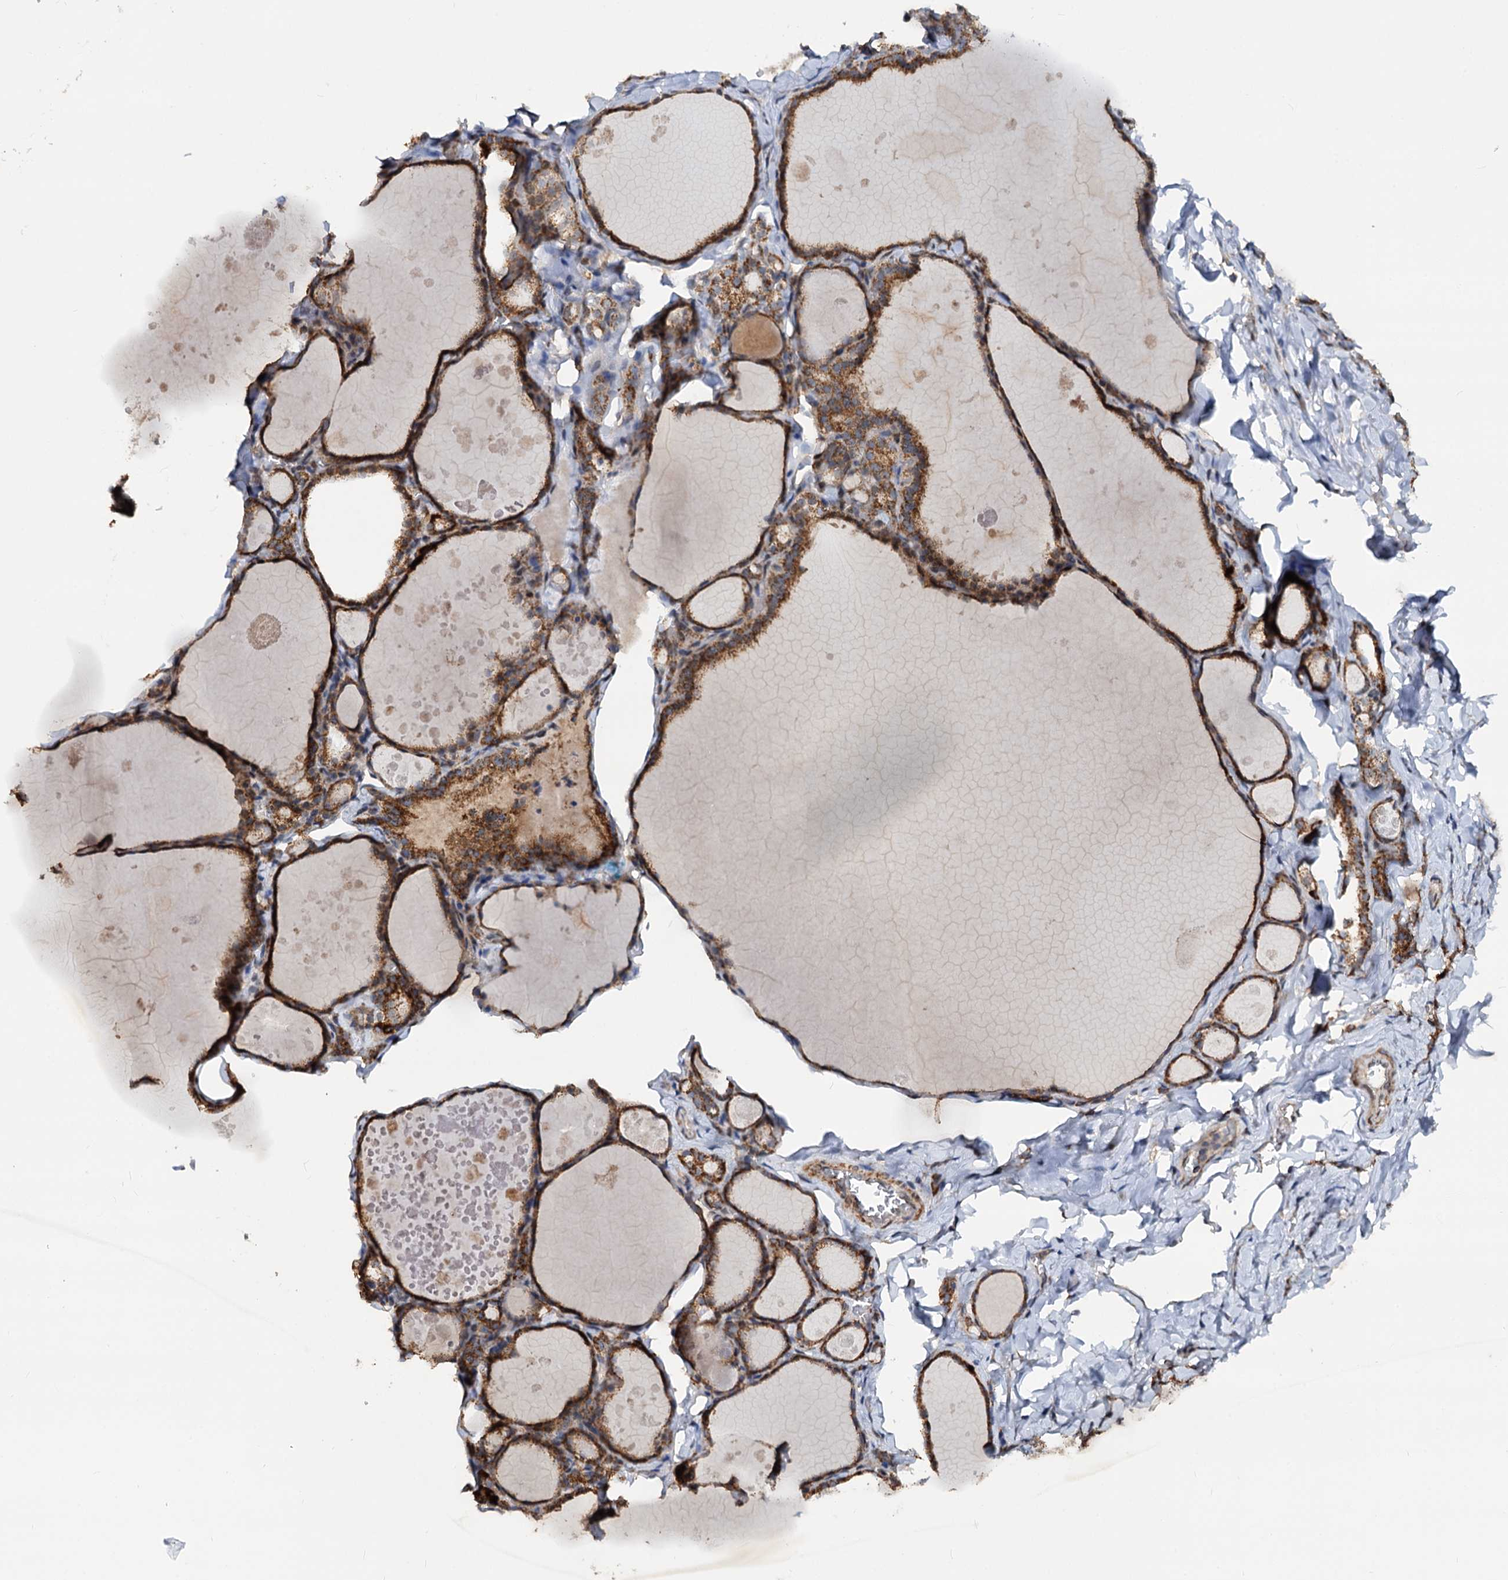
{"staining": {"intensity": "strong", "quantity": ">75%", "location": "cytoplasmic/membranous"}, "tissue": "thyroid gland", "cell_type": "Glandular cells", "image_type": "normal", "snomed": [{"axis": "morphology", "description": "Normal tissue, NOS"}, {"axis": "topography", "description": "Thyroid gland"}], "caption": "Immunohistochemistry (IHC) (DAB (3,3'-diaminobenzidine)) staining of unremarkable human thyroid gland exhibits strong cytoplasmic/membranous protein staining in about >75% of glandular cells.", "gene": "CEP76", "patient": {"sex": "male", "age": 56}}